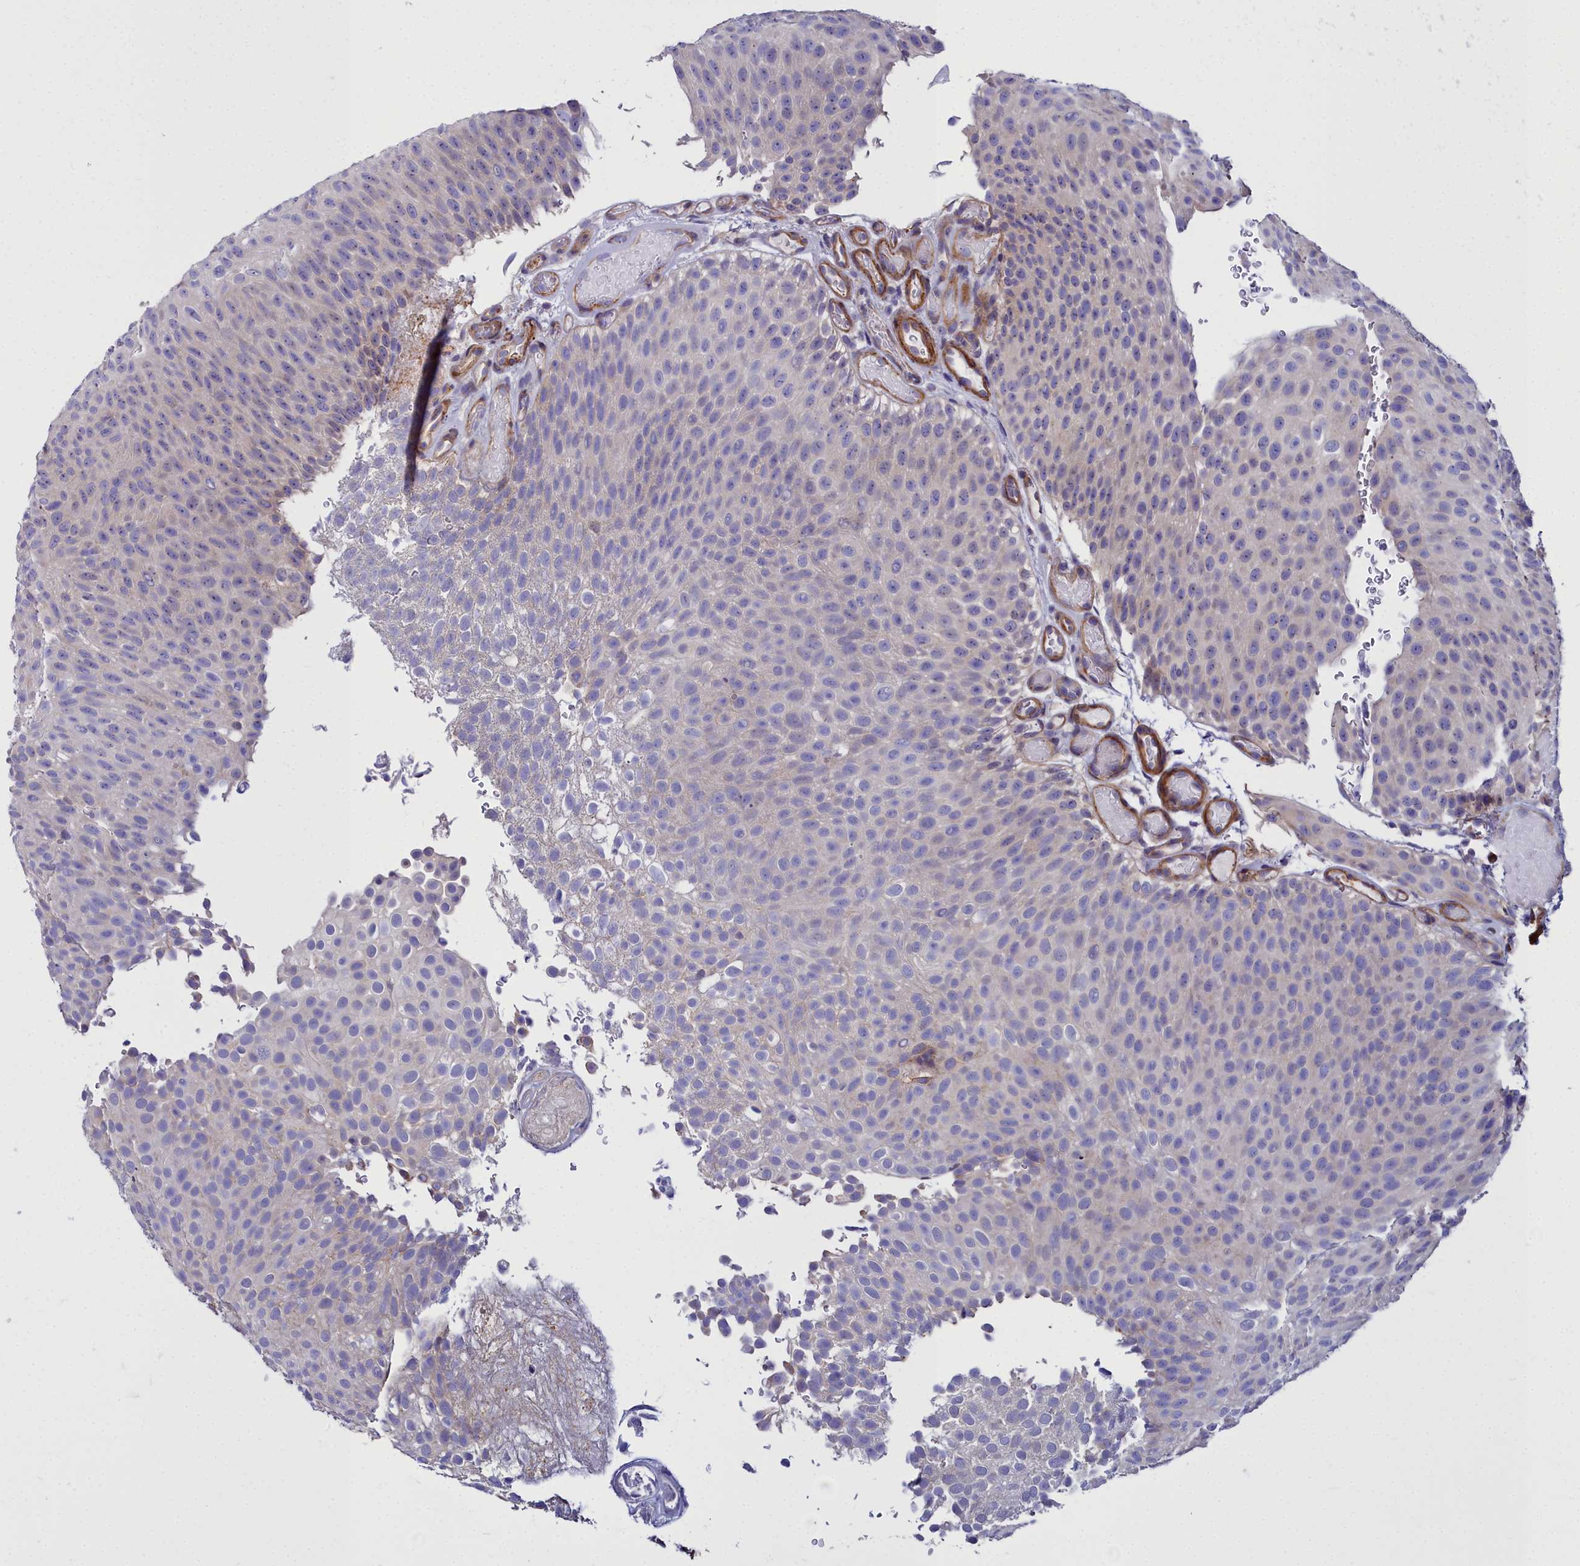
{"staining": {"intensity": "negative", "quantity": "none", "location": "none"}, "tissue": "urothelial cancer", "cell_type": "Tumor cells", "image_type": "cancer", "snomed": [{"axis": "morphology", "description": "Urothelial carcinoma, Low grade"}, {"axis": "topography", "description": "Urinary bladder"}], "caption": "Tumor cells show no significant positivity in urothelial cancer.", "gene": "FADS3", "patient": {"sex": "male", "age": 78}}